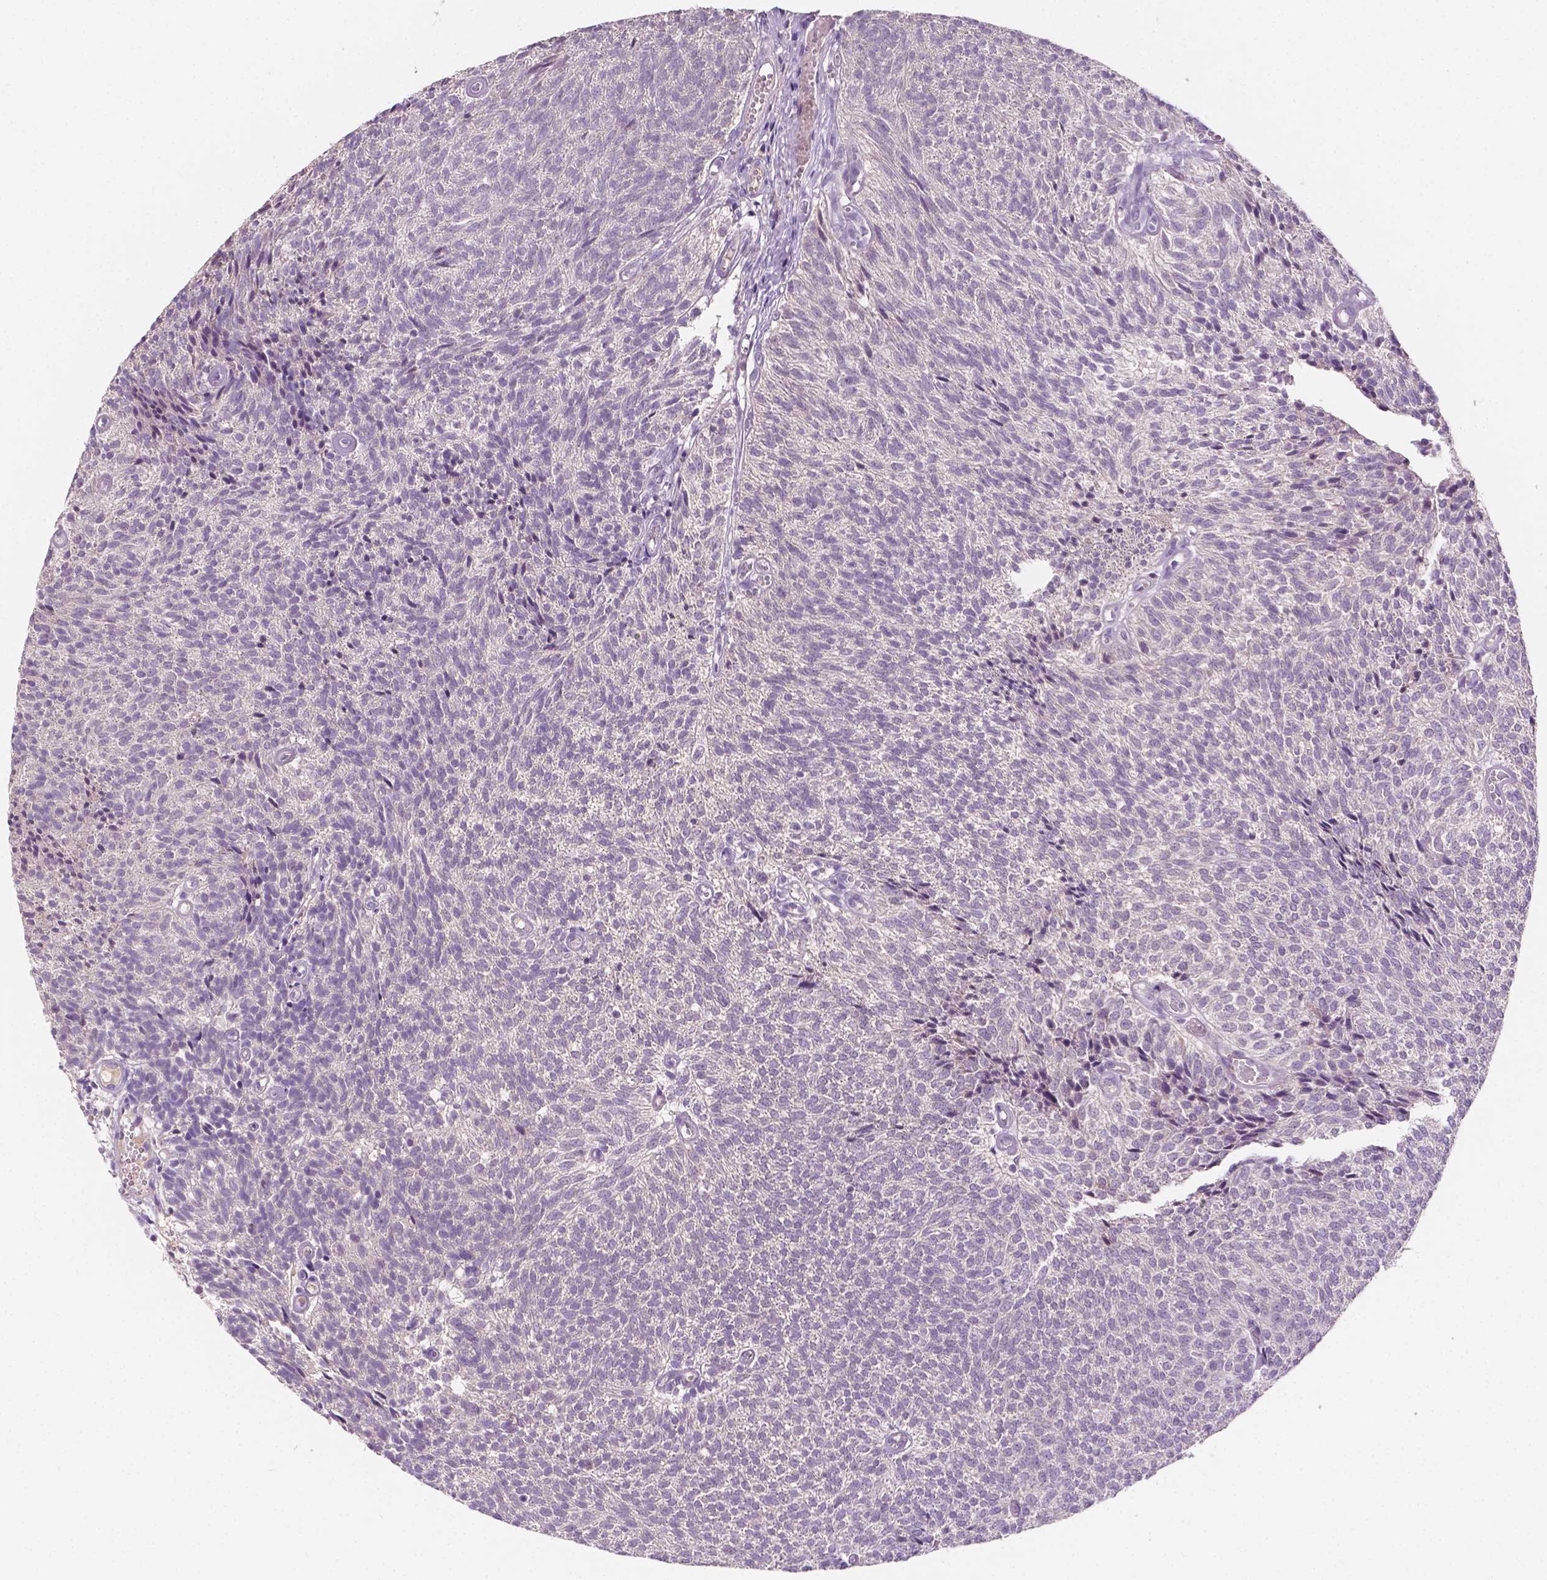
{"staining": {"intensity": "weak", "quantity": "<25%", "location": "cytoplasmic/membranous"}, "tissue": "urothelial cancer", "cell_type": "Tumor cells", "image_type": "cancer", "snomed": [{"axis": "morphology", "description": "Urothelial carcinoma, Low grade"}, {"axis": "topography", "description": "Urinary bladder"}], "caption": "An IHC photomicrograph of urothelial cancer is shown. There is no staining in tumor cells of urothelial cancer.", "gene": "MROH6", "patient": {"sex": "male", "age": 77}}